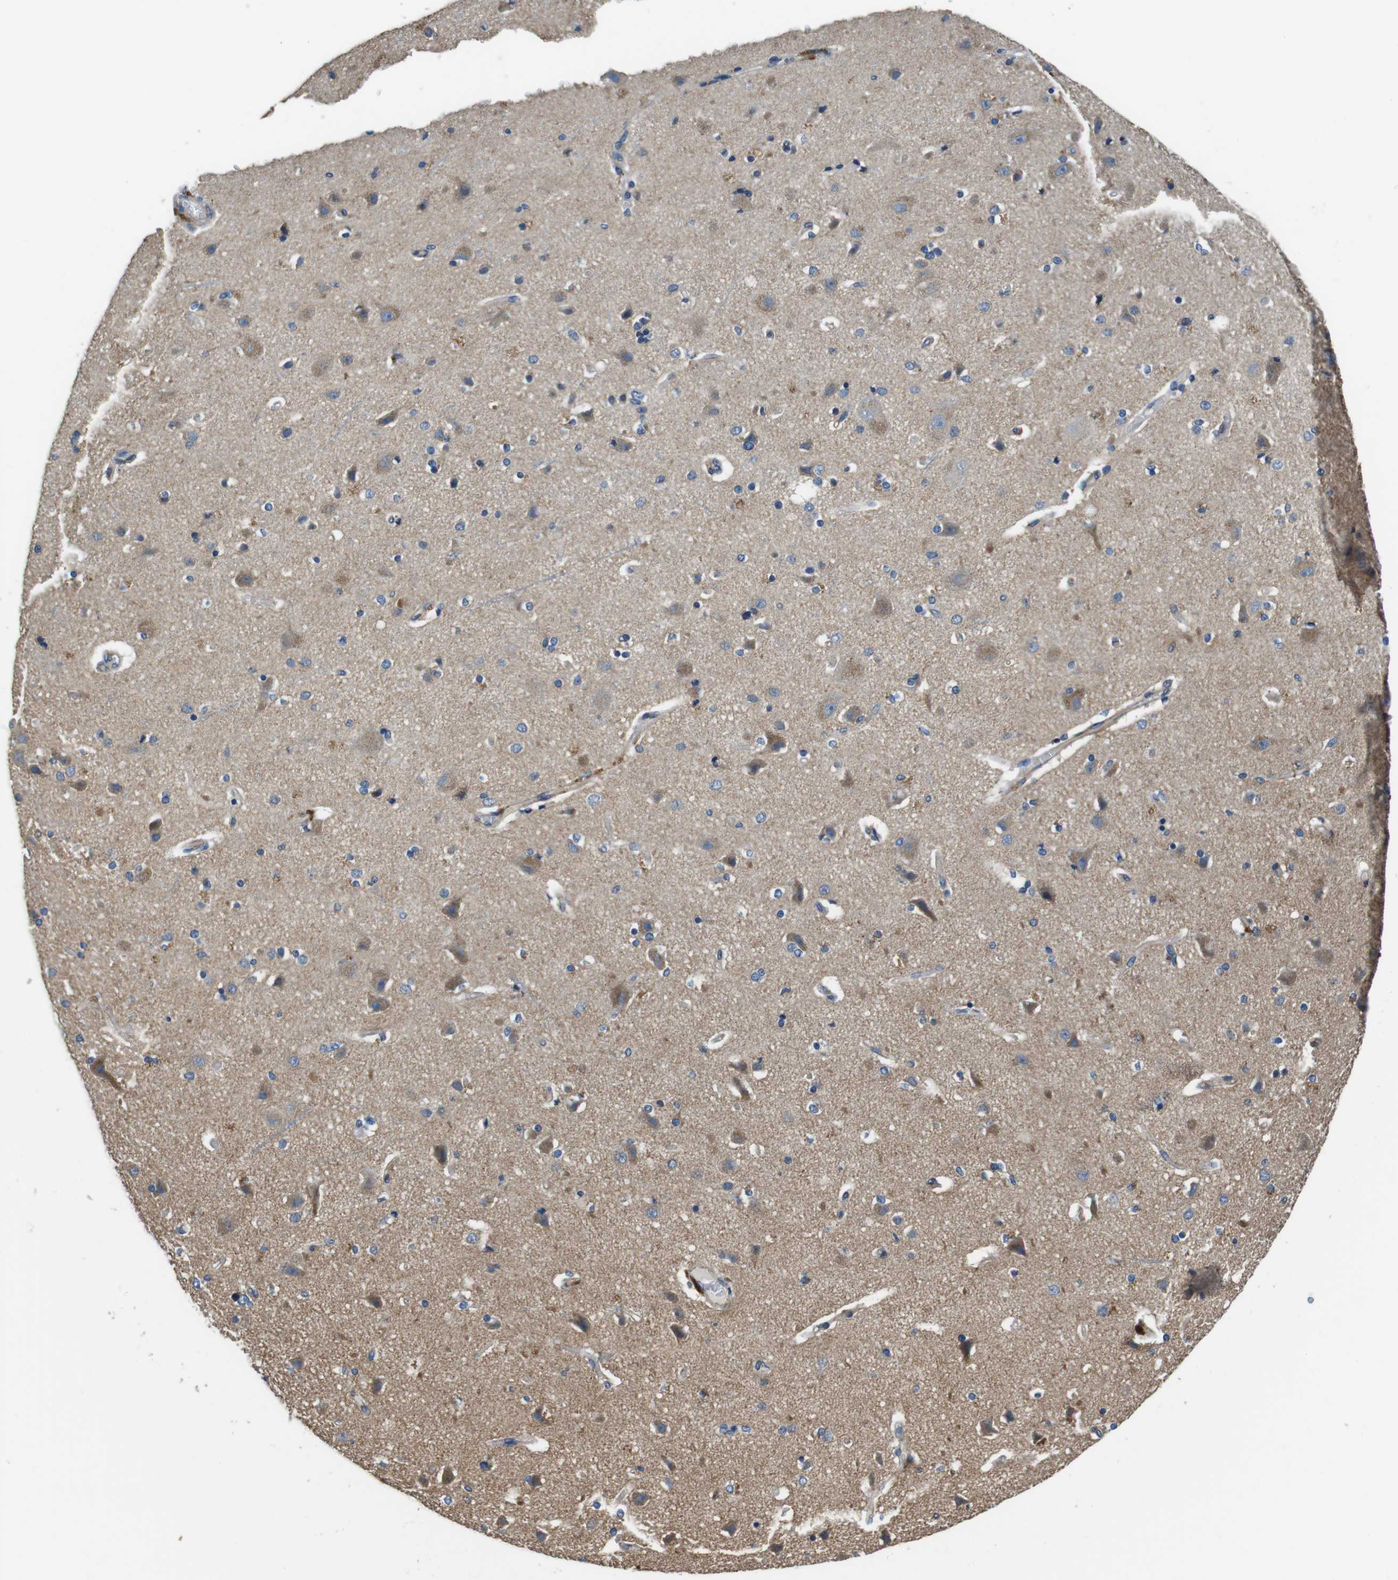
{"staining": {"intensity": "moderate", "quantity": "<25%", "location": "cytoplasmic/membranous"}, "tissue": "cerebral cortex", "cell_type": "Endothelial cells", "image_type": "normal", "snomed": [{"axis": "morphology", "description": "Normal tissue, NOS"}, {"axis": "topography", "description": "Cerebral cortex"}], "caption": "A brown stain labels moderate cytoplasmic/membranous expression of a protein in endothelial cells of normal human cerebral cortex.", "gene": "DENND4C", "patient": {"sex": "female", "age": 54}}